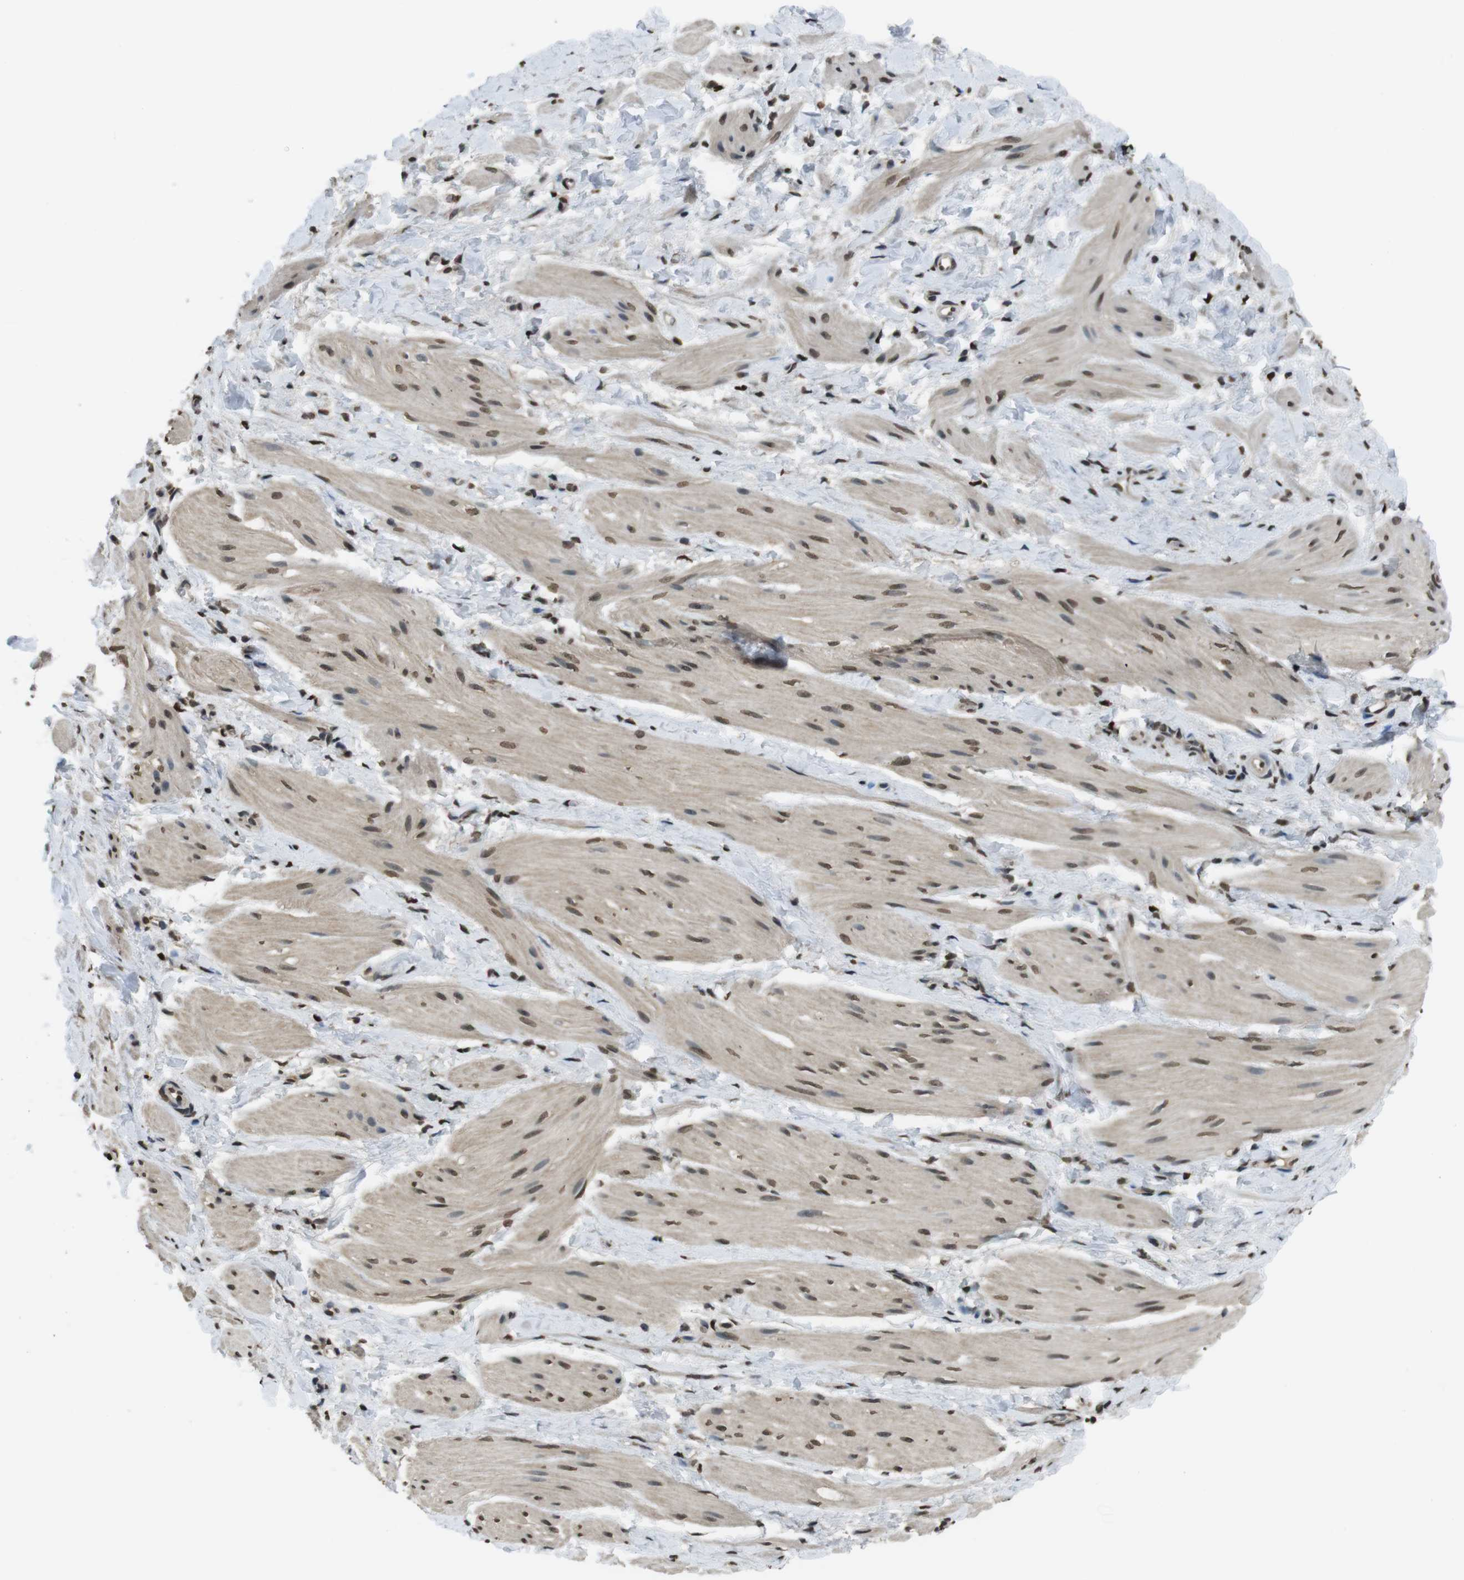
{"staining": {"intensity": "moderate", "quantity": "25%-75%", "location": "nuclear"}, "tissue": "smooth muscle", "cell_type": "Smooth muscle cells", "image_type": "normal", "snomed": [{"axis": "morphology", "description": "Normal tissue, NOS"}, {"axis": "topography", "description": "Smooth muscle"}], "caption": "Smooth muscle was stained to show a protein in brown. There is medium levels of moderate nuclear positivity in approximately 25%-75% of smooth muscle cells. (DAB = brown stain, brightfield microscopy at high magnification).", "gene": "MAF", "patient": {"sex": "male", "age": 16}}